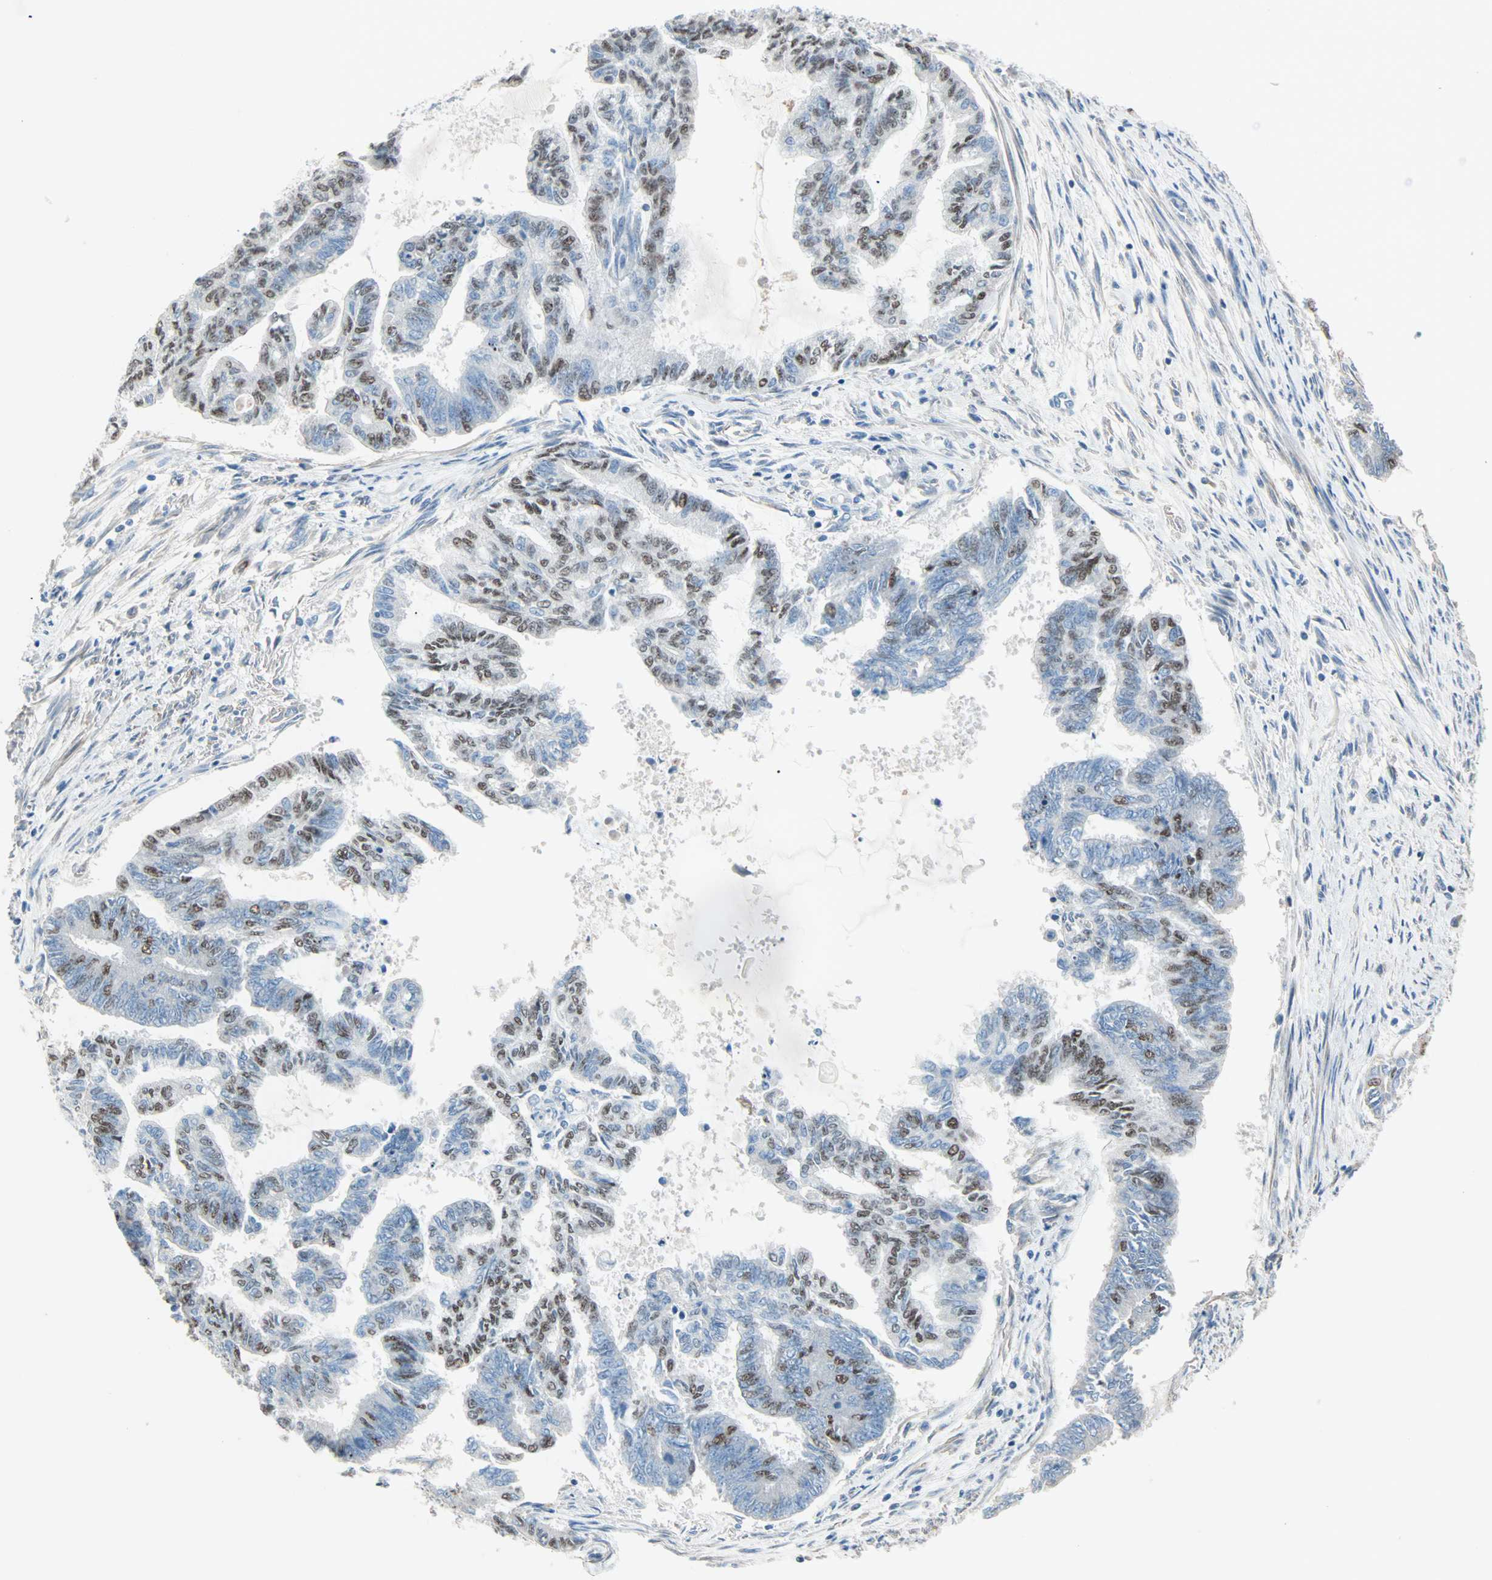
{"staining": {"intensity": "moderate", "quantity": "<25%", "location": "nuclear"}, "tissue": "endometrial cancer", "cell_type": "Tumor cells", "image_type": "cancer", "snomed": [{"axis": "morphology", "description": "Adenocarcinoma, NOS"}, {"axis": "topography", "description": "Endometrium"}], "caption": "Immunohistochemistry (IHC) photomicrograph of adenocarcinoma (endometrial) stained for a protein (brown), which displays low levels of moderate nuclear expression in about <25% of tumor cells.", "gene": "ACVRL1", "patient": {"sex": "female", "age": 86}}